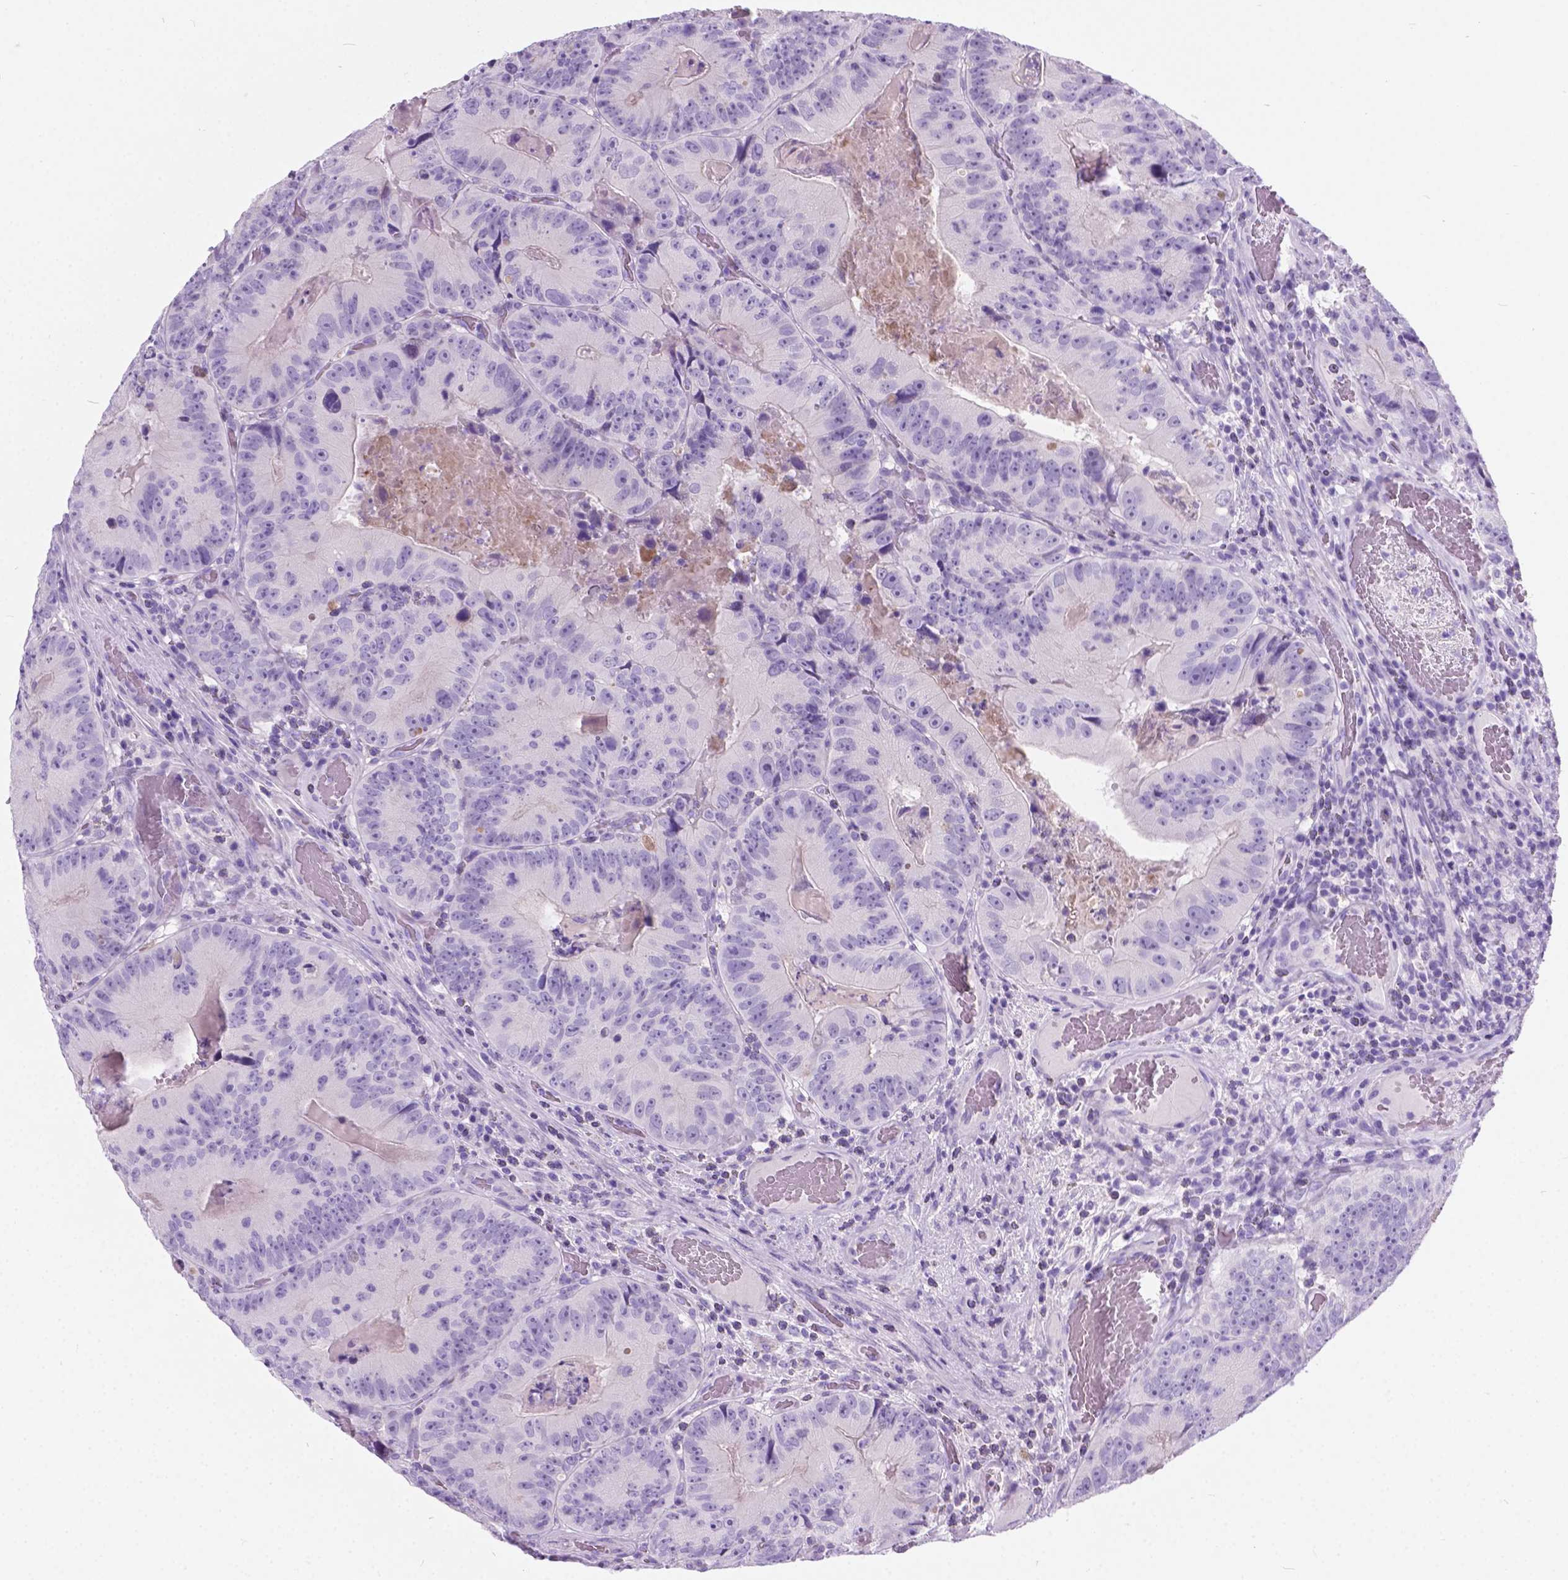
{"staining": {"intensity": "negative", "quantity": "none", "location": "none"}, "tissue": "colorectal cancer", "cell_type": "Tumor cells", "image_type": "cancer", "snomed": [{"axis": "morphology", "description": "Adenocarcinoma, NOS"}, {"axis": "topography", "description": "Colon"}], "caption": "IHC image of neoplastic tissue: colorectal adenocarcinoma stained with DAB demonstrates no significant protein expression in tumor cells.", "gene": "ARMS2", "patient": {"sex": "female", "age": 86}}